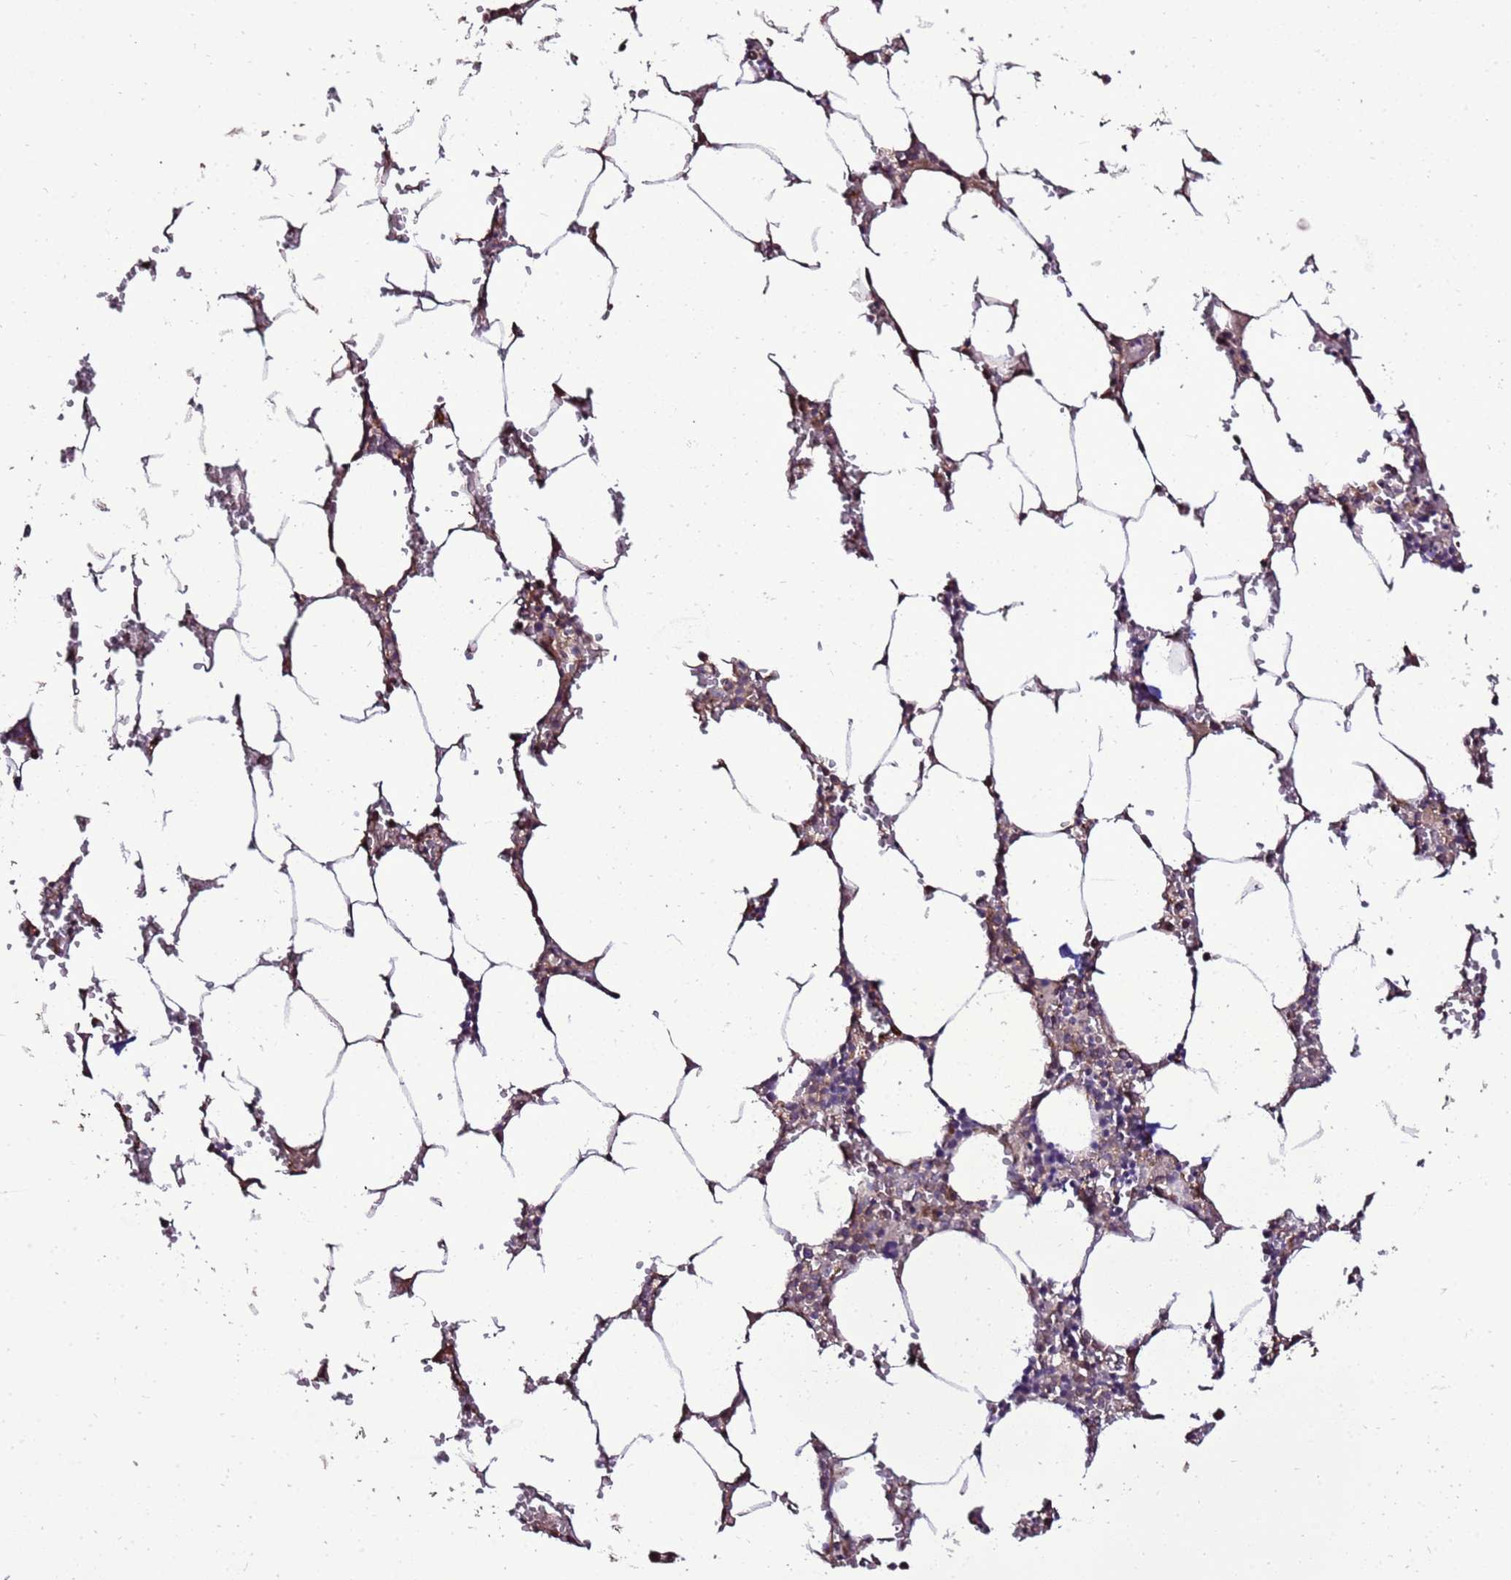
{"staining": {"intensity": "moderate", "quantity": "<25%", "location": "cytoplasmic/membranous"}, "tissue": "bone marrow", "cell_type": "Hematopoietic cells", "image_type": "normal", "snomed": [{"axis": "morphology", "description": "Normal tissue, NOS"}, {"axis": "topography", "description": "Bone marrow"}], "caption": "Bone marrow stained with immunohistochemistry reveals moderate cytoplasmic/membranous staining in about <25% of hematopoietic cells. The protein of interest is stained brown, and the nuclei are stained in blue (DAB IHC with brightfield microscopy, high magnification).", "gene": "ZNF329", "patient": {"sex": "male", "age": 70}}